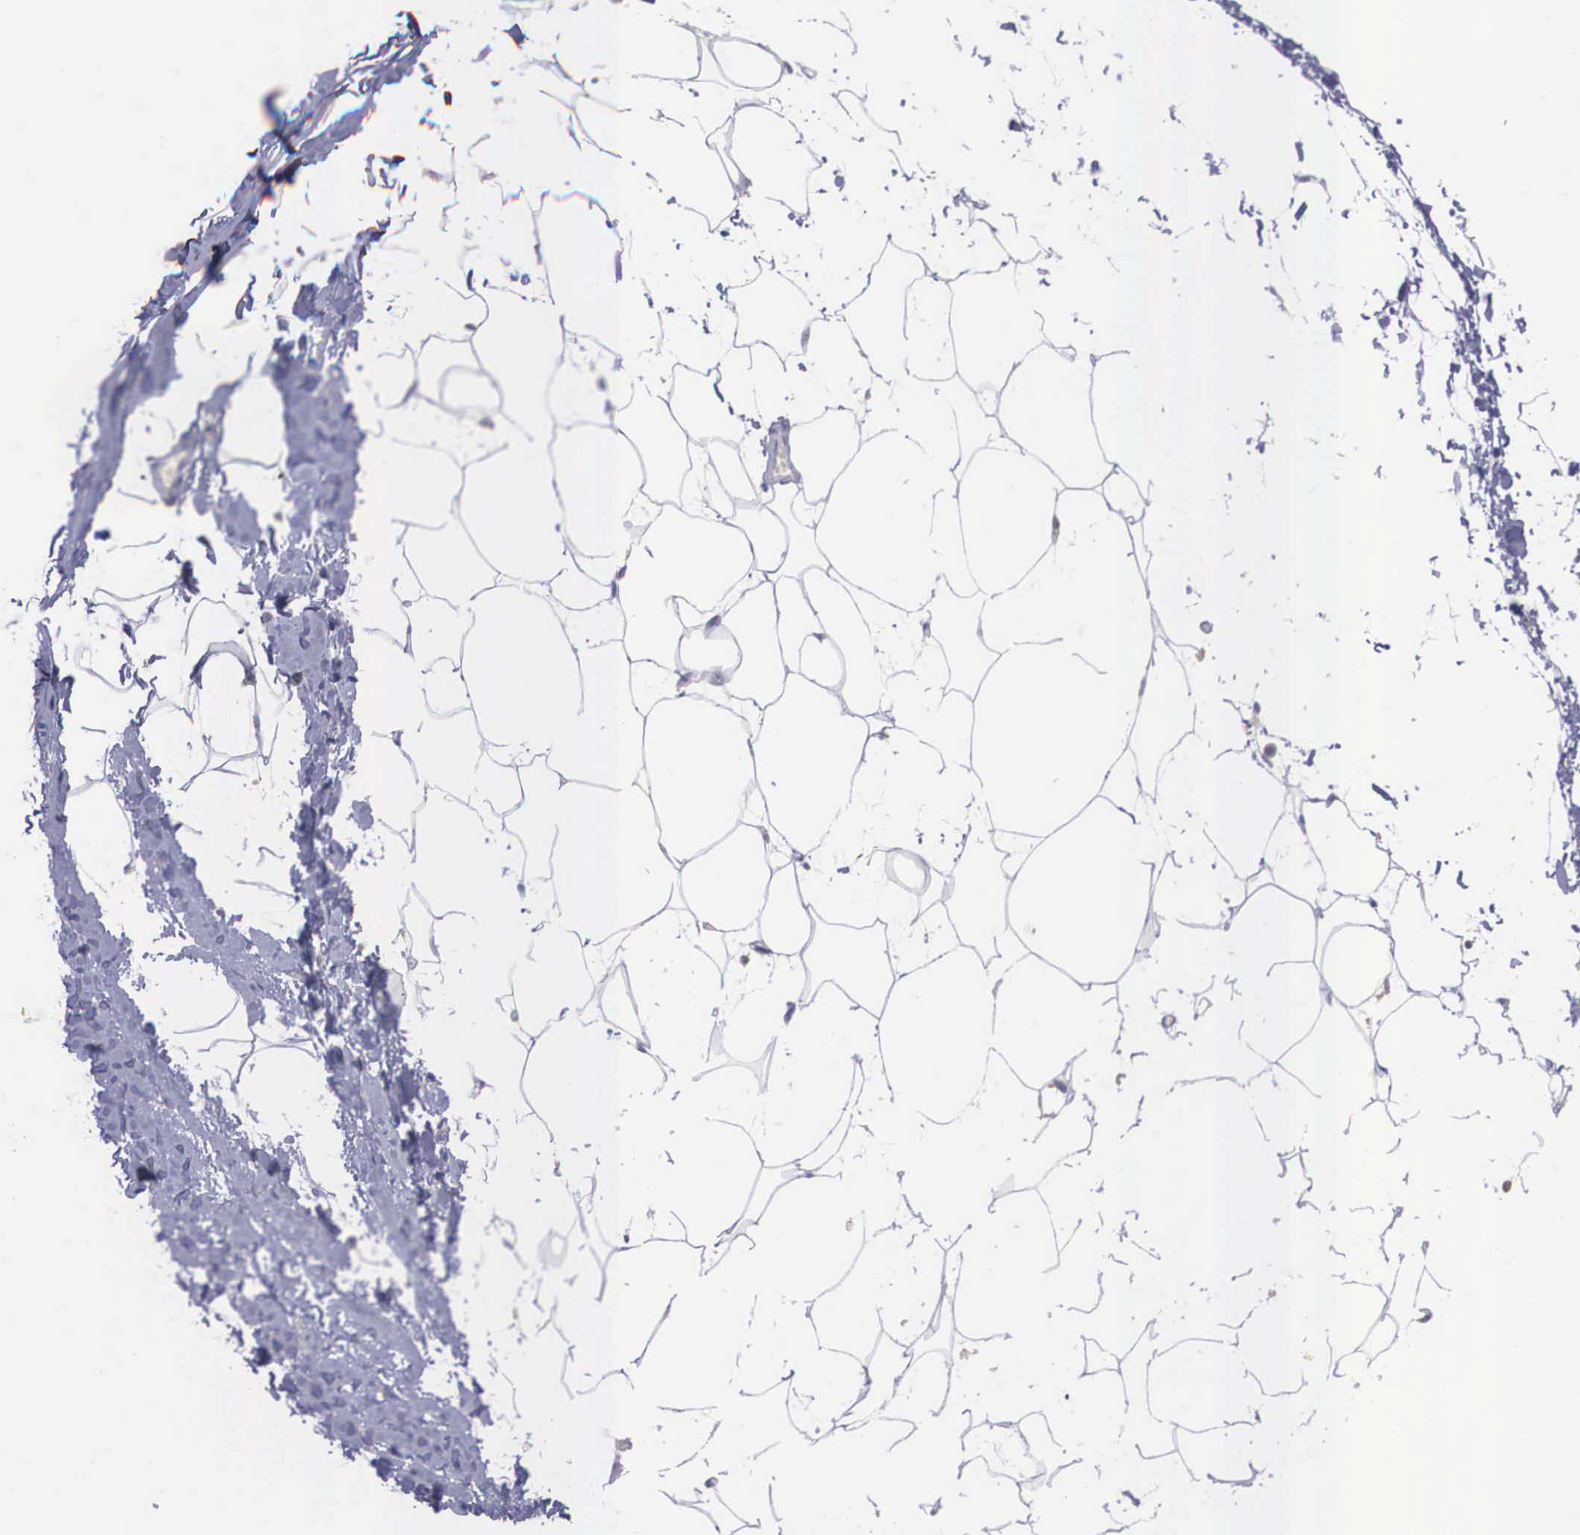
{"staining": {"intensity": "negative", "quantity": "none", "location": "none"}, "tissue": "adipose tissue", "cell_type": "Adipocytes", "image_type": "normal", "snomed": [{"axis": "morphology", "description": "Normal tissue, NOS"}, {"axis": "topography", "description": "Breast"}], "caption": "IHC of benign human adipose tissue reveals no staining in adipocytes. Brightfield microscopy of immunohistochemistry stained with DAB (3,3'-diaminobenzidine) (brown) and hematoxylin (blue), captured at high magnification.", "gene": "REPS2", "patient": {"sex": "female", "age": 45}}